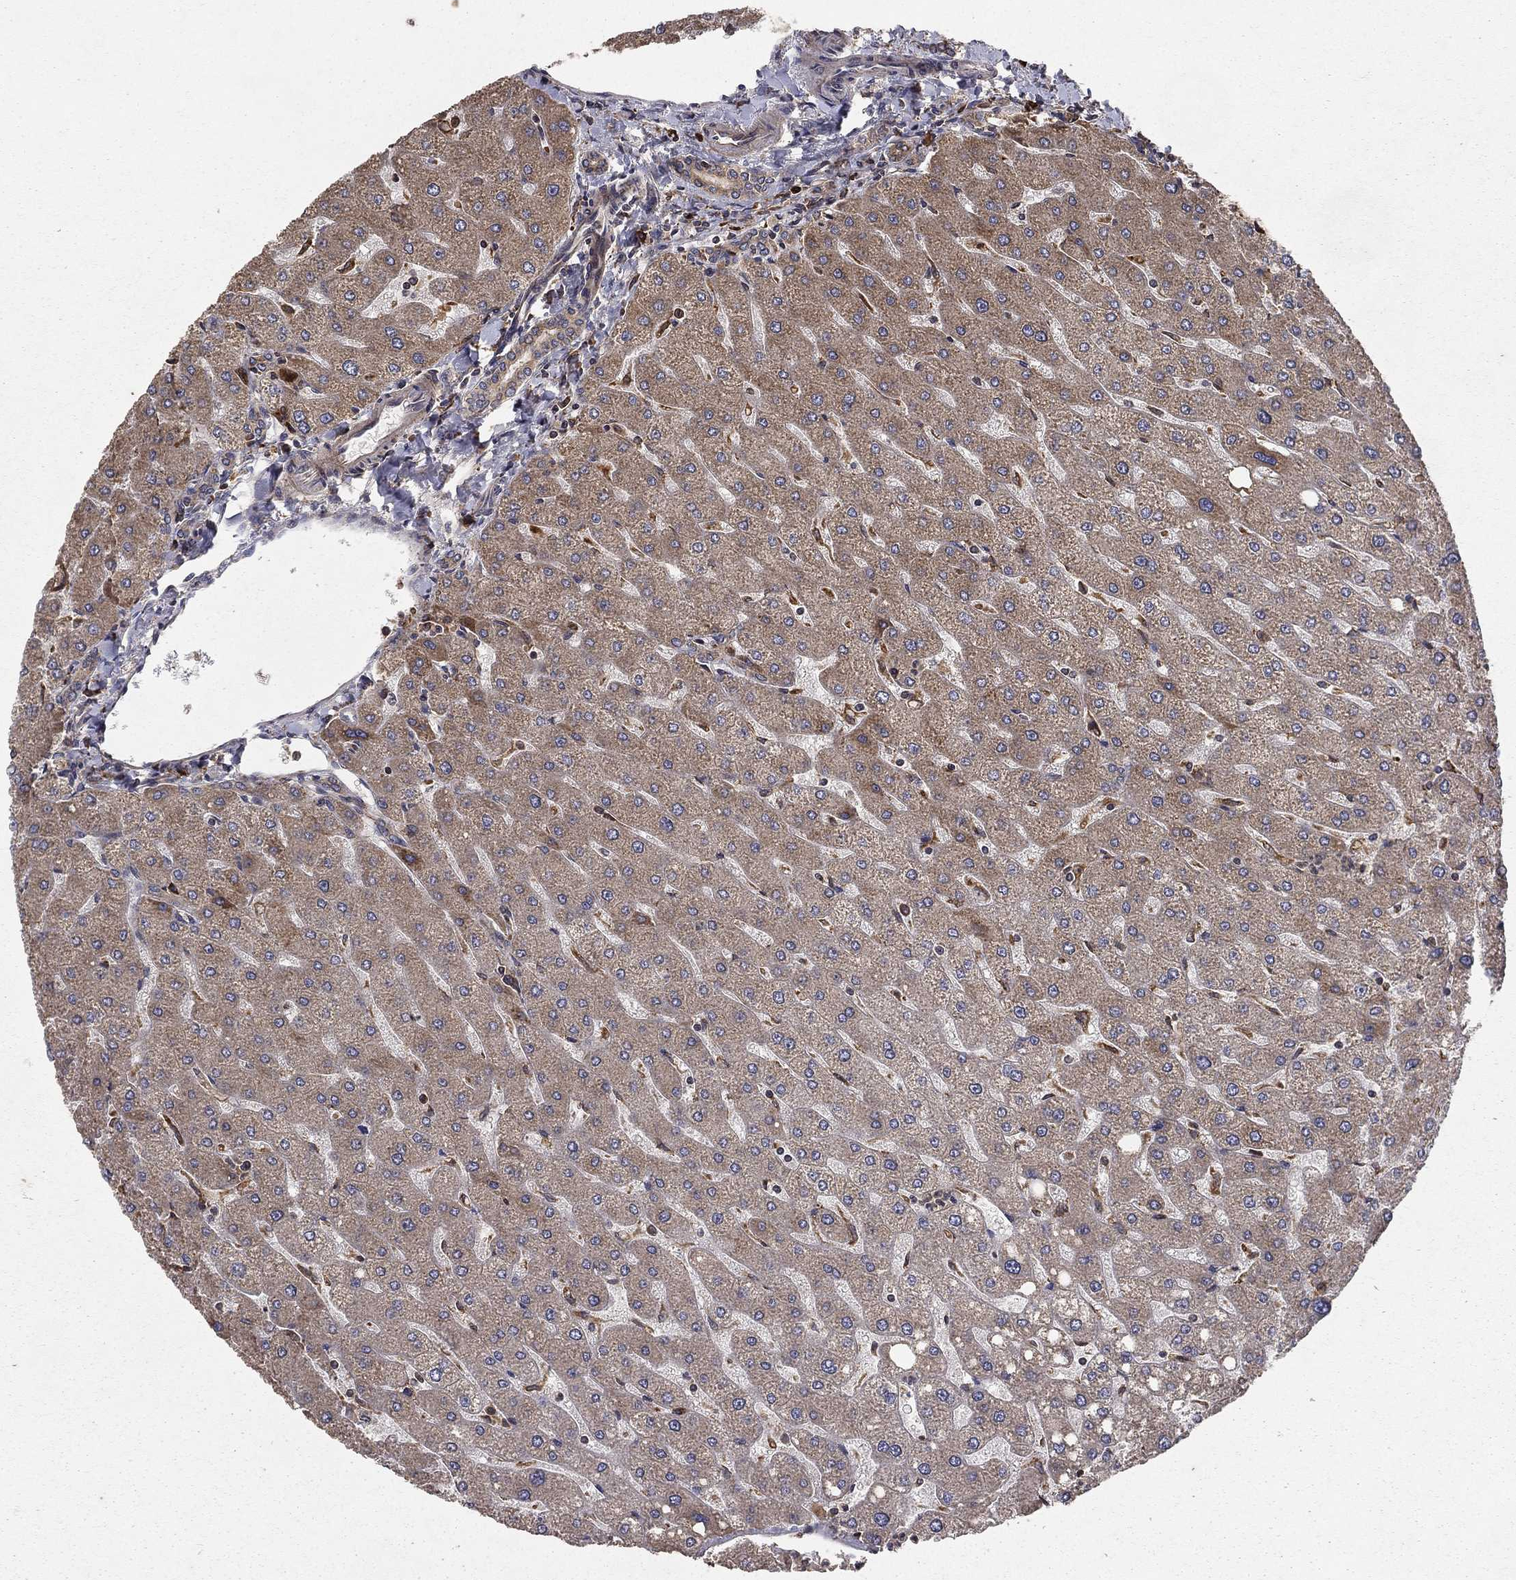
{"staining": {"intensity": "weak", "quantity": "25%-75%", "location": "cytoplasmic/membranous"}, "tissue": "liver", "cell_type": "Cholangiocytes", "image_type": "normal", "snomed": [{"axis": "morphology", "description": "Normal tissue, NOS"}, {"axis": "topography", "description": "Liver"}], "caption": "The micrograph exhibits immunohistochemical staining of normal liver. There is weak cytoplasmic/membranous positivity is present in approximately 25%-75% of cholangiocytes. Using DAB (3,3'-diaminobenzidine) (brown) and hematoxylin (blue) stains, captured at high magnification using brightfield microscopy.", "gene": "BABAM2", "patient": {"sex": "male", "age": 67}}